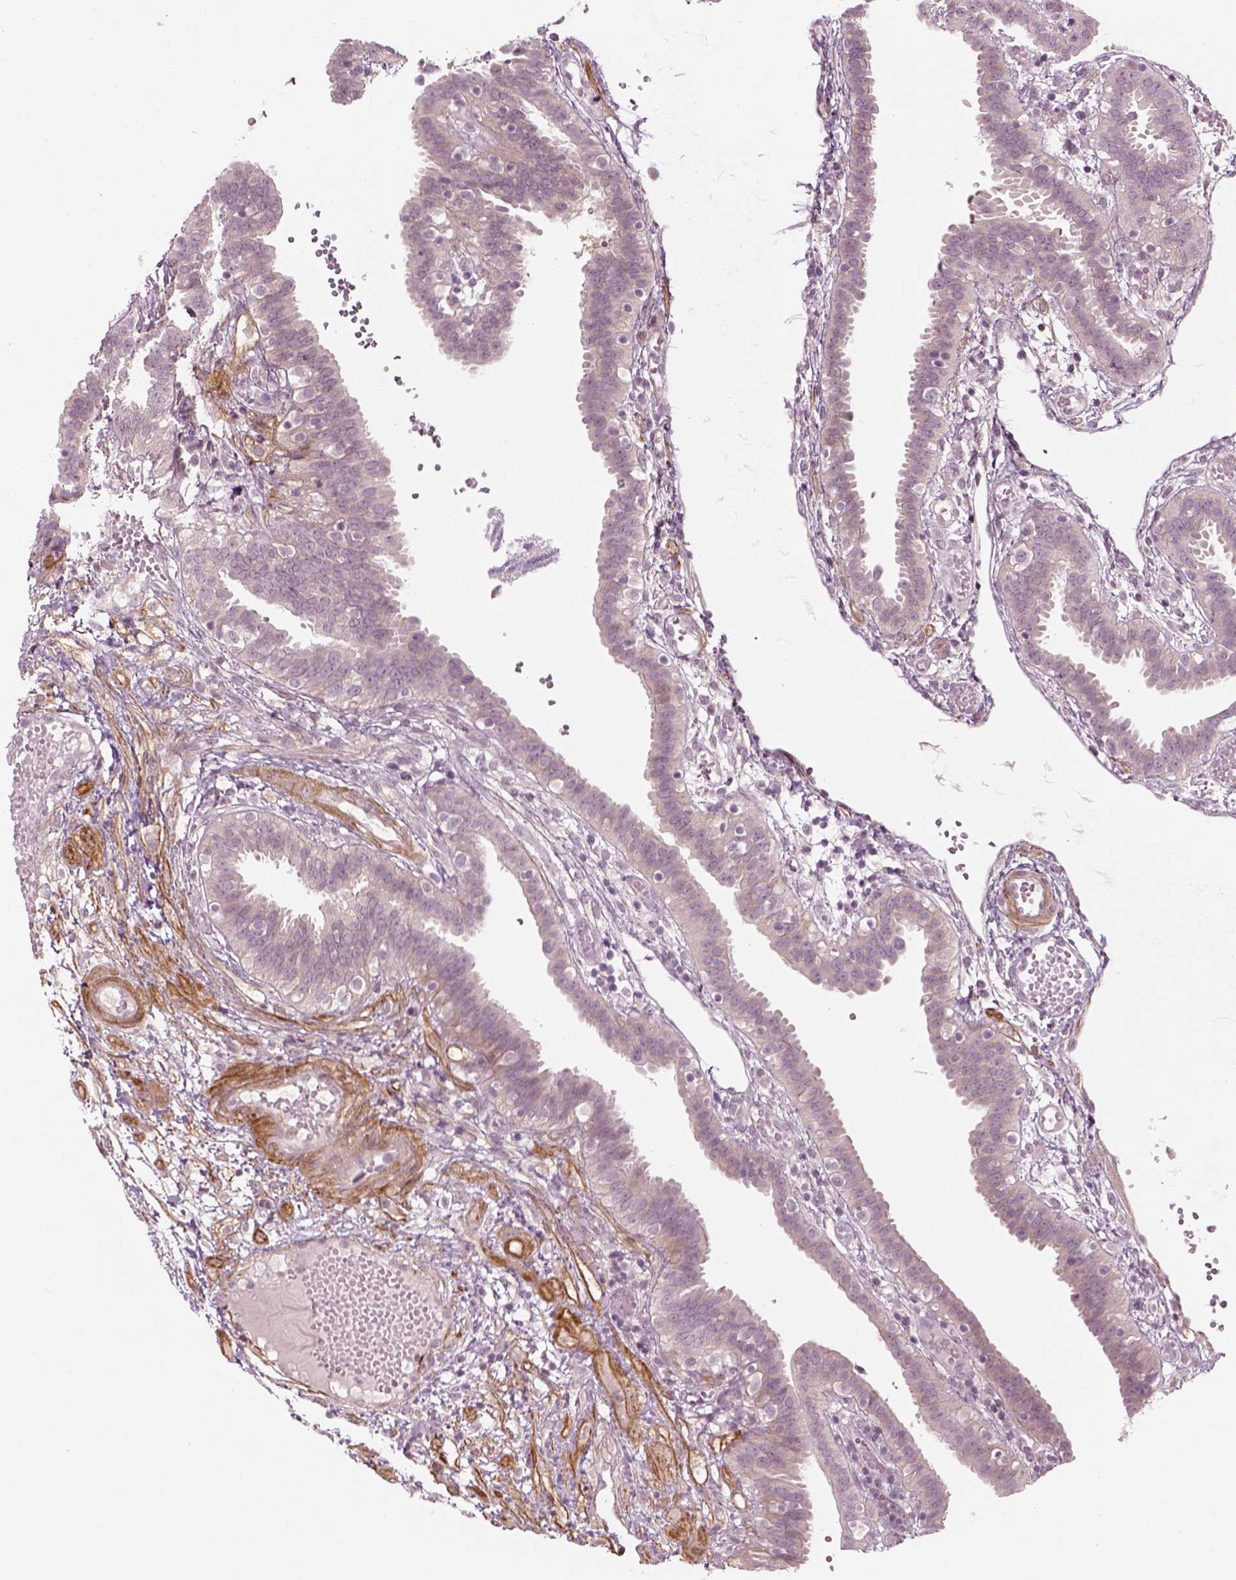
{"staining": {"intensity": "negative", "quantity": "none", "location": "none"}, "tissue": "fallopian tube", "cell_type": "Glandular cells", "image_type": "normal", "snomed": [{"axis": "morphology", "description": "Normal tissue, NOS"}, {"axis": "topography", "description": "Fallopian tube"}], "caption": "A histopathology image of fallopian tube stained for a protein displays no brown staining in glandular cells. Brightfield microscopy of IHC stained with DAB (brown) and hematoxylin (blue), captured at high magnification.", "gene": "MLIP", "patient": {"sex": "female", "age": 37}}